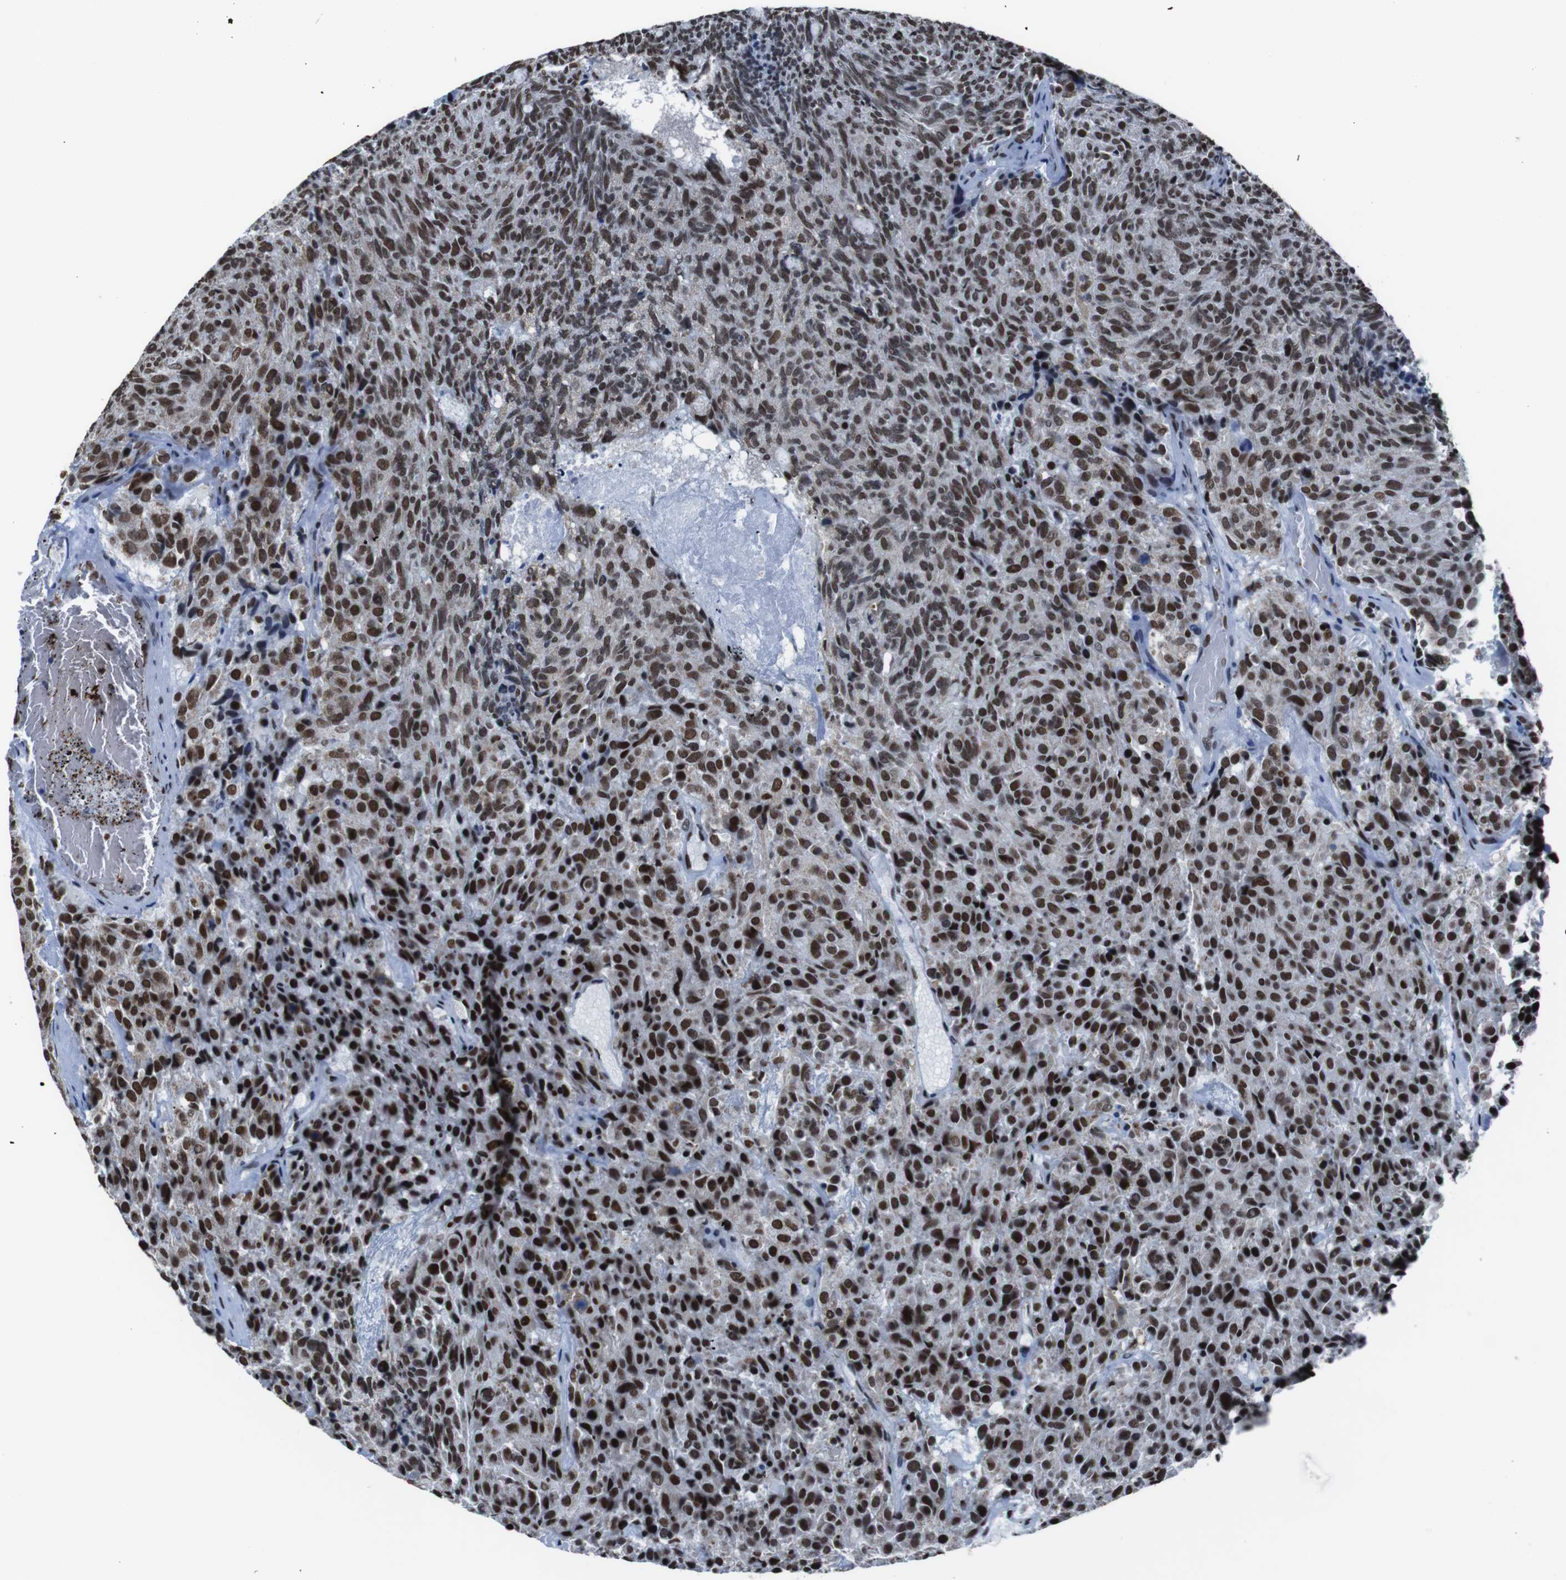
{"staining": {"intensity": "strong", "quantity": ">75%", "location": "nuclear"}, "tissue": "carcinoid", "cell_type": "Tumor cells", "image_type": "cancer", "snomed": [{"axis": "morphology", "description": "Carcinoid, malignant, NOS"}, {"axis": "topography", "description": "Pancreas"}], "caption": "This photomicrograph reveals IHC staining of human carcinoid (malignant), with high strong nuclear positivity in about >75% of tumor cells.", "gene": "ROMO1", "patient": {"sex": "female", "age": 54}}